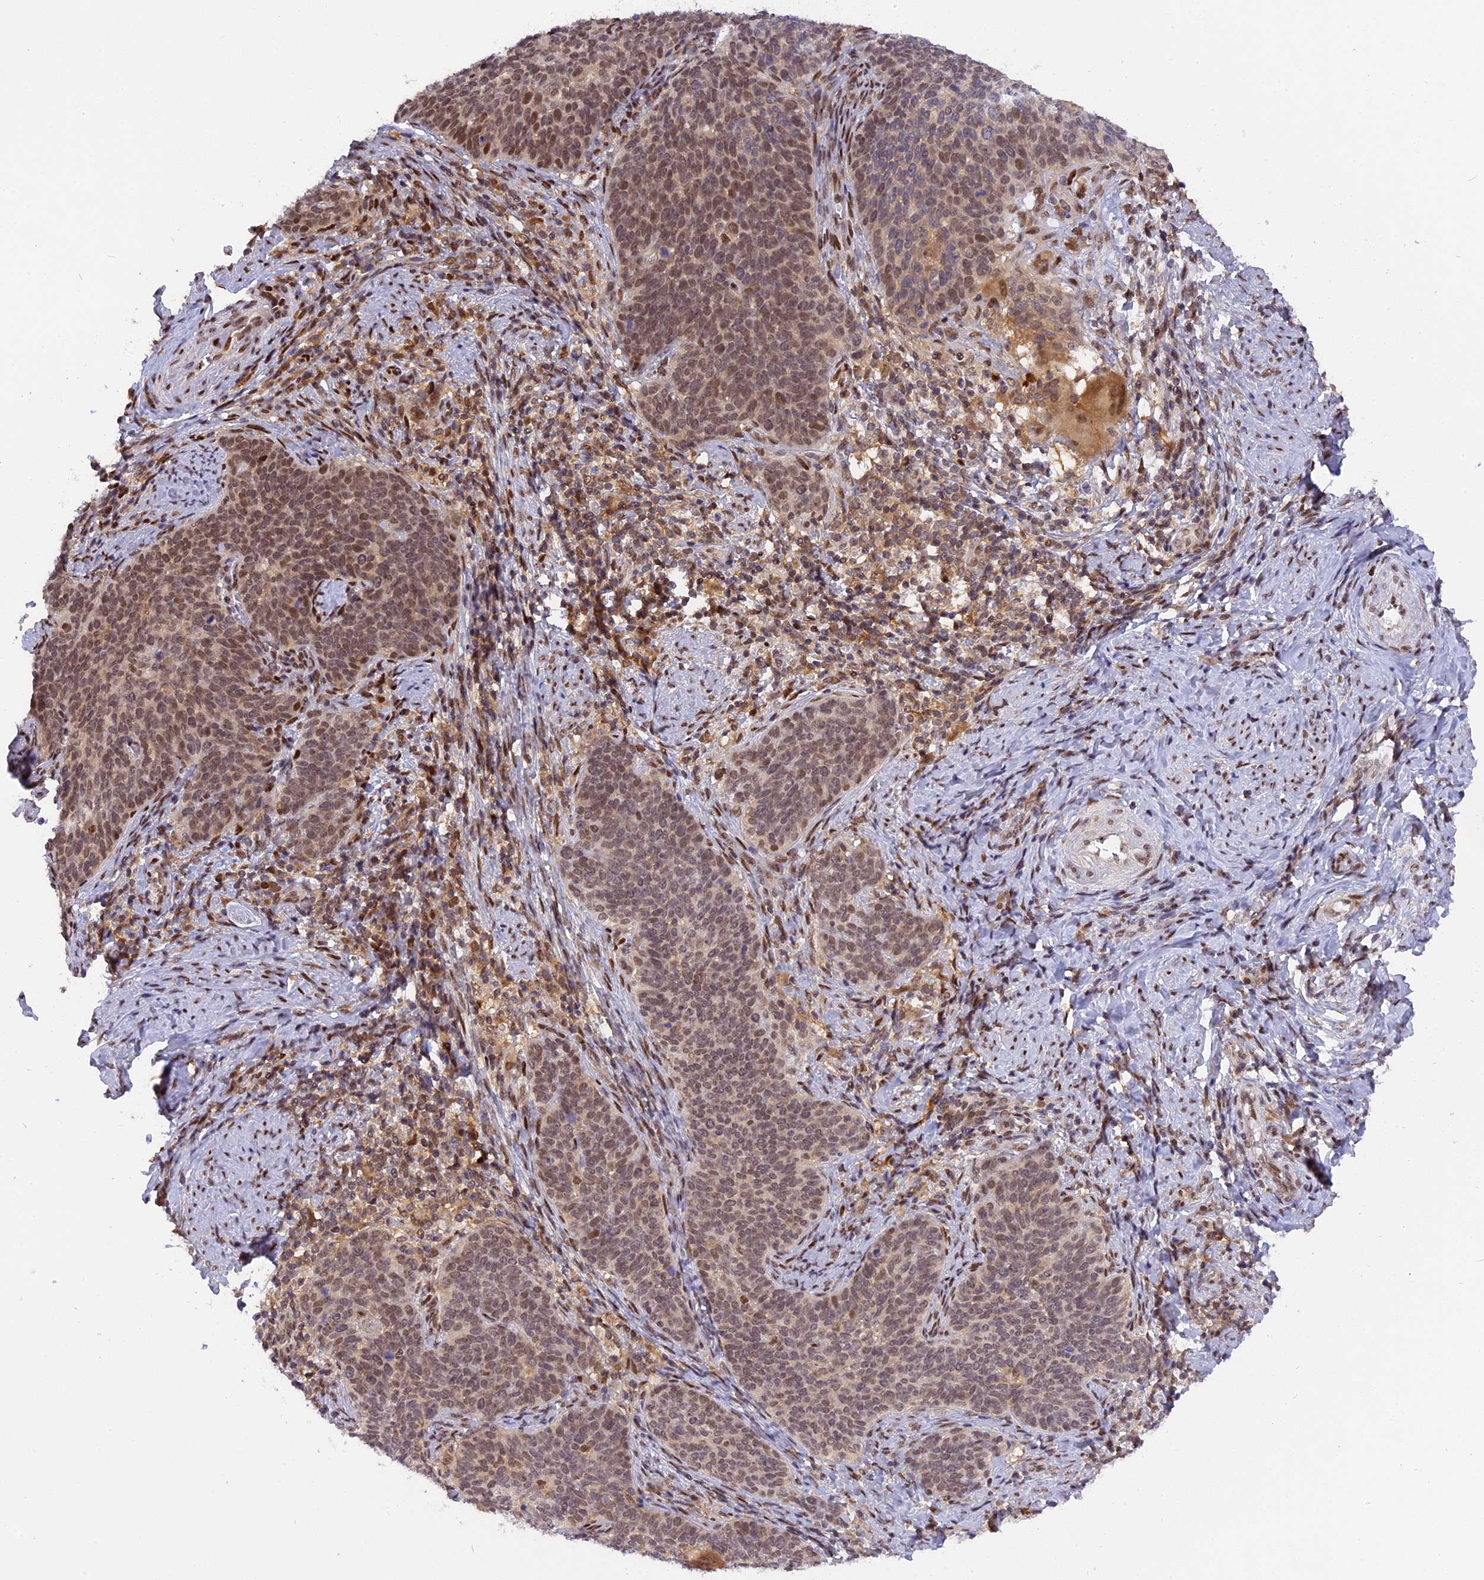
{"staining": {"intensity": "moderate", "quantity": "25%-75%", "location": "nuclear"}, "tissue": "cervical cancer", "cell_type": "Tumor cells", "image_type": "cancer", "snomed": [{"axis": "morphology", "description": "Normal tissue, NOS"}, {"axis": "morphology", "description": "Squamous cell carcinoma, NOS"}, {"axis": "topography", "description": "Cervix"}], "caption": "Immunohistochemistry photomicrograph of cervical squamous cell carcinoma stained for a protein (brown), which exhibits medium levels of moderate nuclear staining in approximately 25%-75% of tumor cells.", "gene": "RABGGTA", "patient": {"sex": "female", "age": 39}}